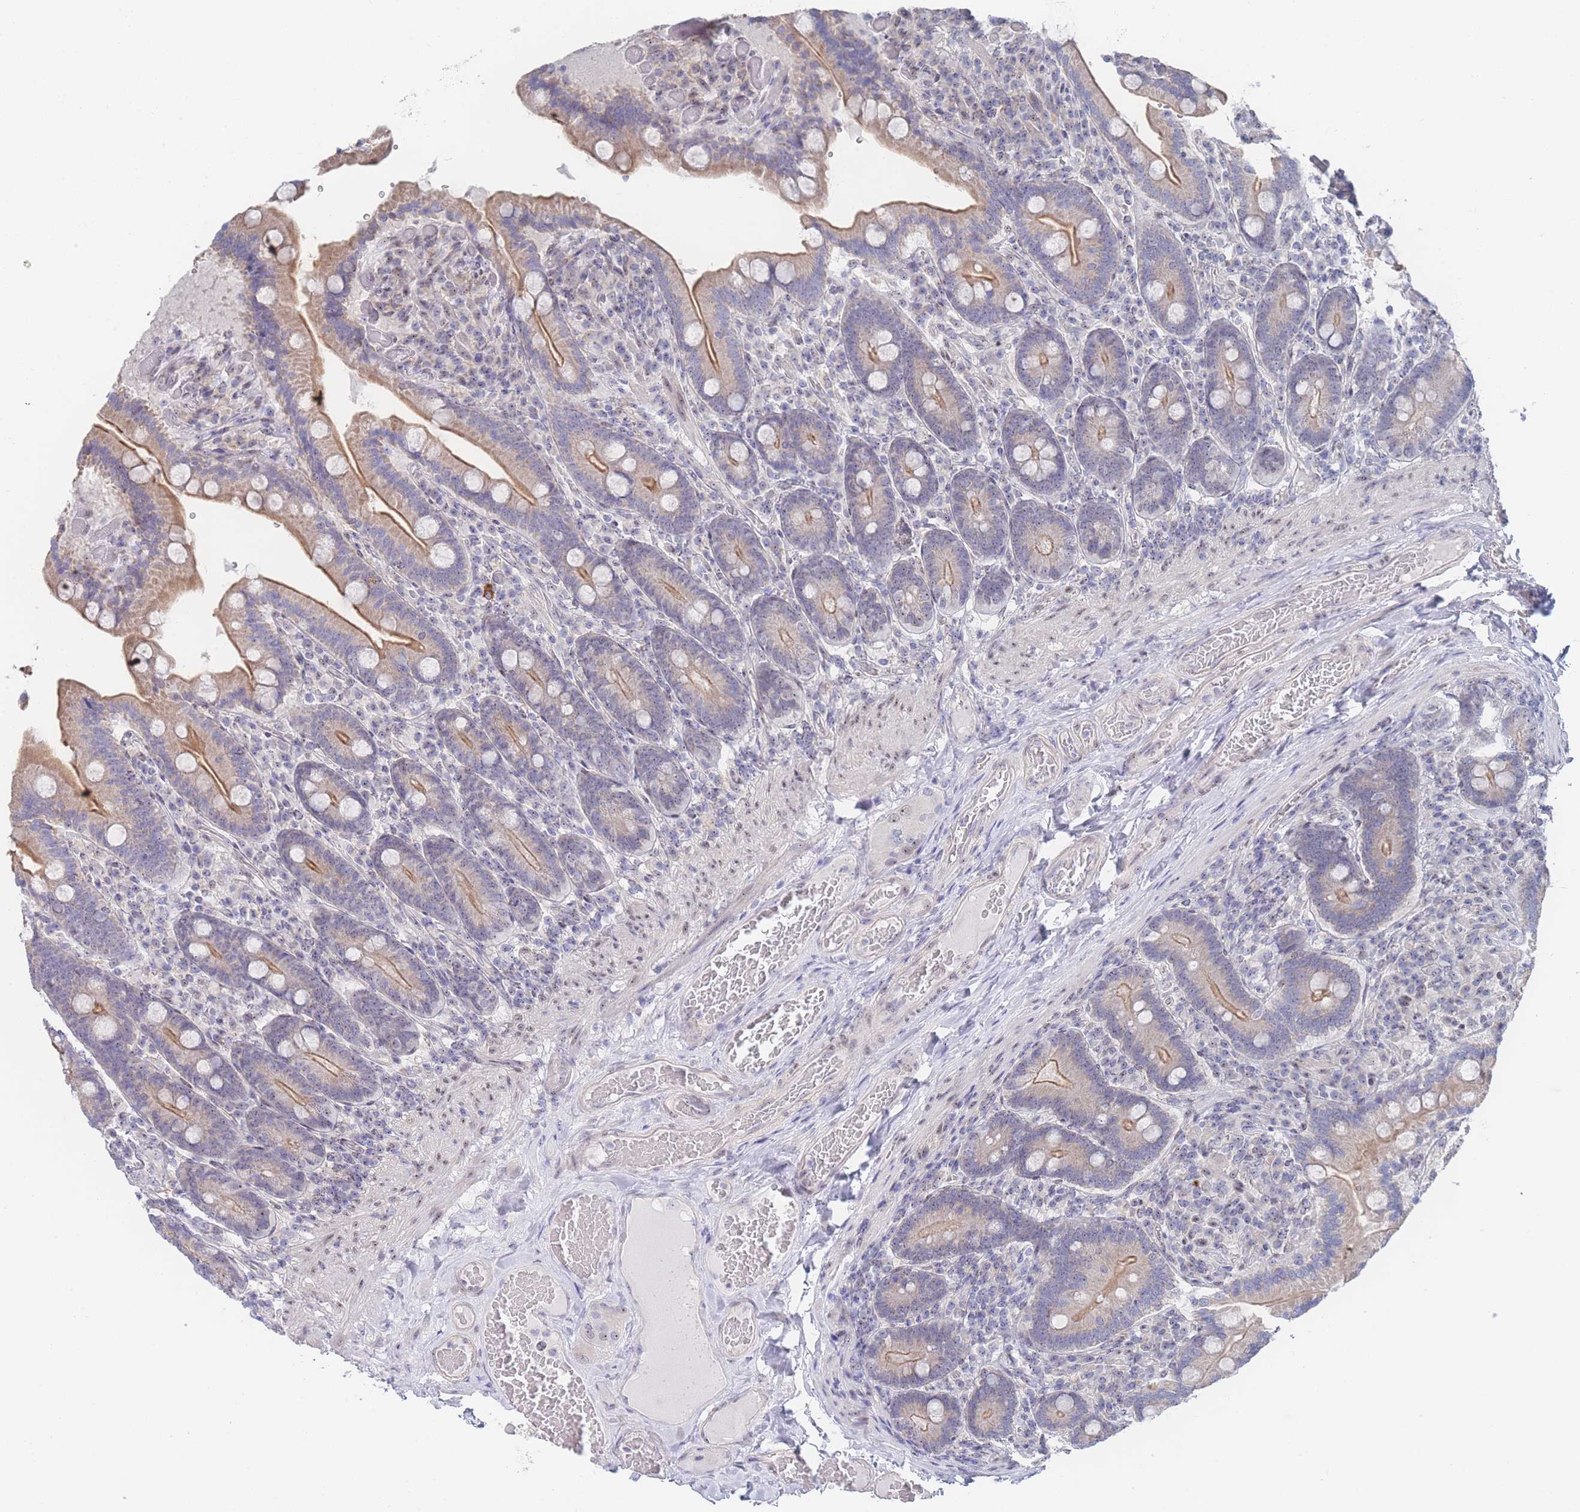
{"staining": {"intensity": "moderate", "quantity": "25%-75%", "location": "cytoplasmic/membranous"}, "tissue": "duodenum", "cell_type": "Glandular cells", "image_type": "normal", "snomed": [{"axis": "morphology", "description": "Normal tissue, NOS"}, {"axis": "topography", "description": "Duodenum"}], "caption": "High-magnification brightfield microscopy of normal duodenum stained with DAB (3,3'-diaminobenzidine) (brown) and counterstained with hematoxylin (blue). glandular cells exhibit moderate cytoplasmic/membranous staining is appreciated in approximately25%-75% of cells.", "gene": "ZNF142", "patient": {"sex": "female", "age": 62}}